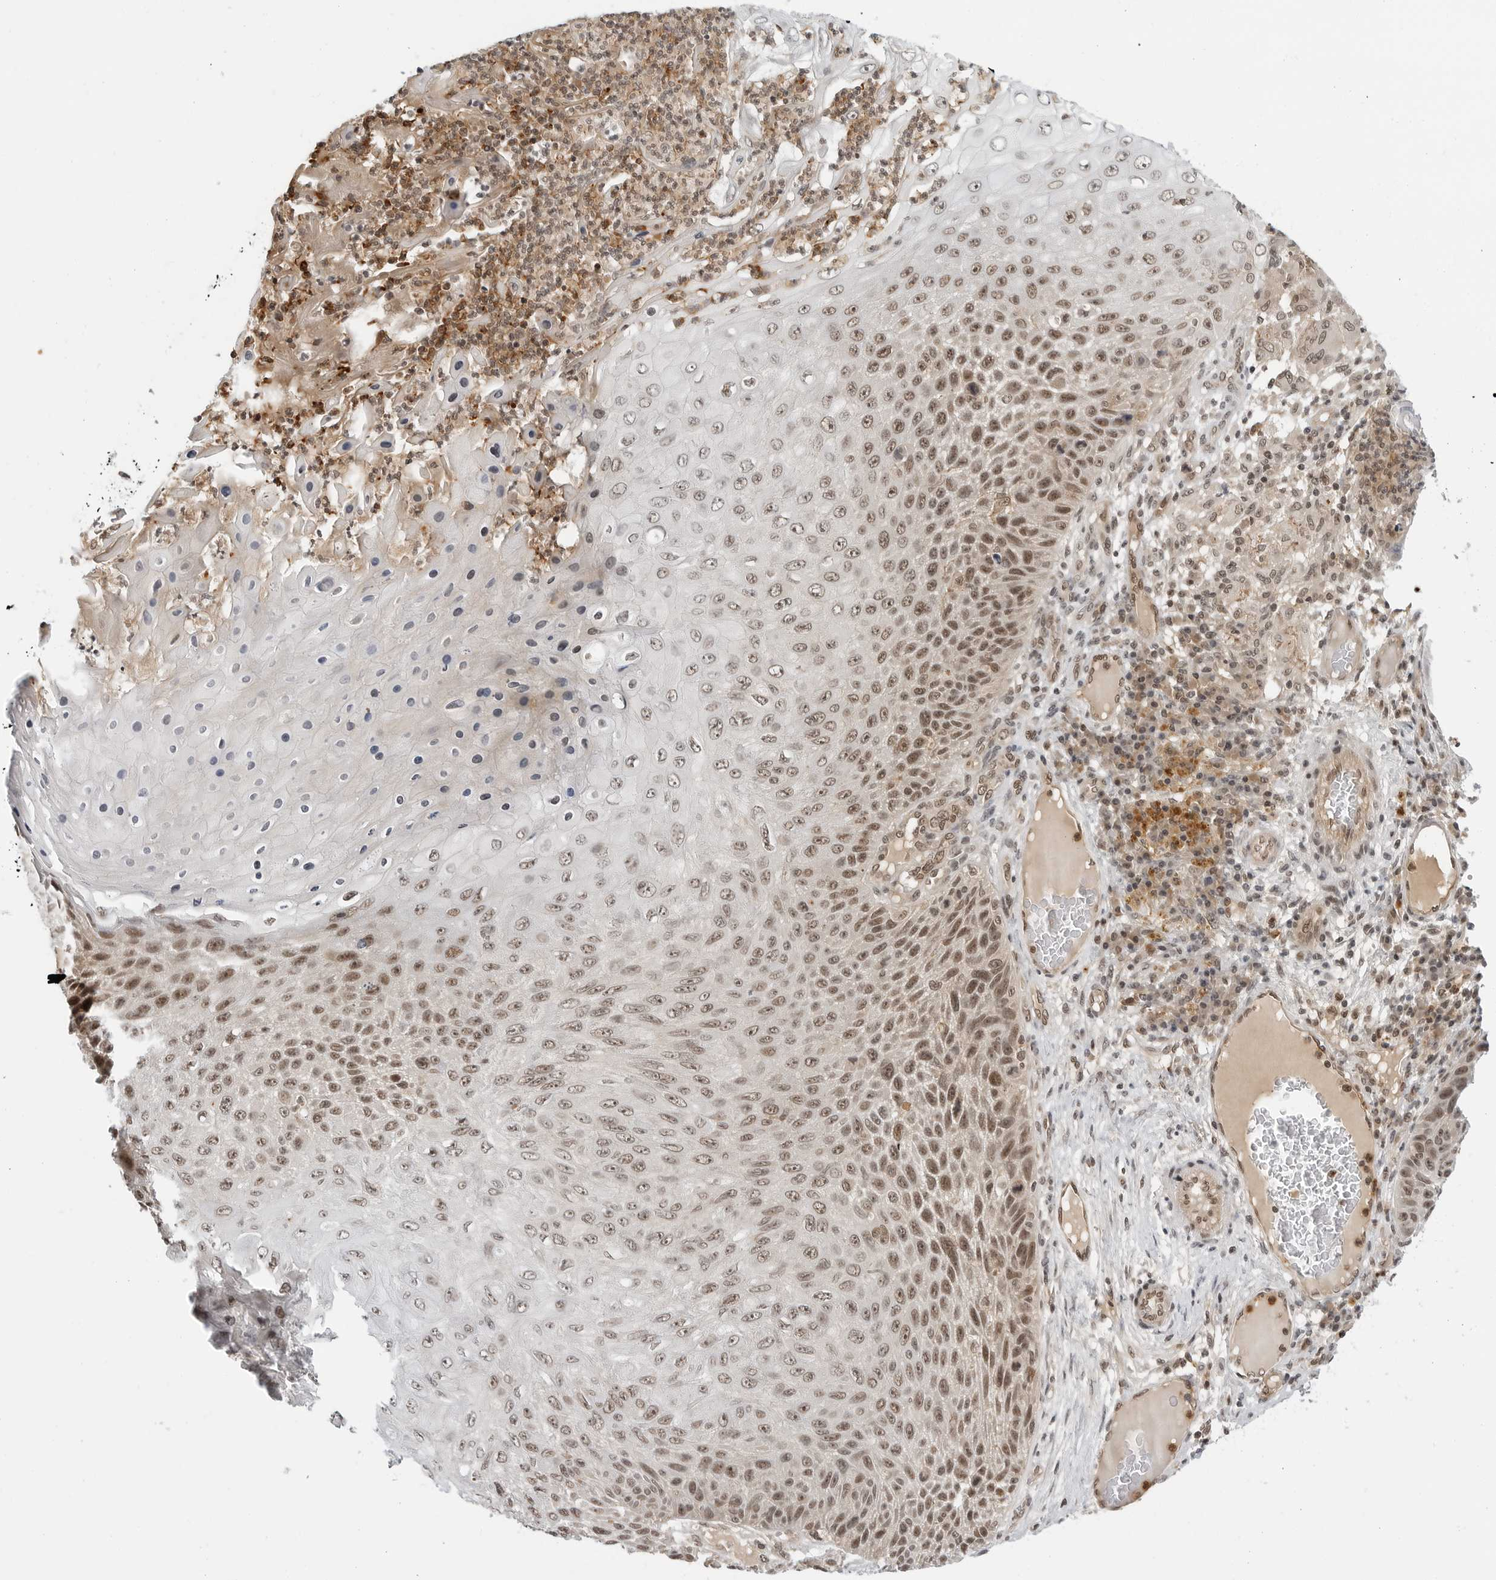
{"staining": {"intensity": "moderate", "quantity": ">75%", "location": "nuclear"}, "tissue": "skin cancer", "cell_type": "Tumor cells", "image_type": "cancer", "snomed": [{"axis": "morphology", "description": "Squamous cell carcinoma, NOS"}, {"axis": "topography", "description": "Skin"}], "caption": "IHC image of human skin cancer stained for a protein (brown), which reveals medium levels of moderate nuclear expression in approximately >75% of tumor cells.", "gene": "C8orf33", "patient": {"sex": "female", "age": 88}}